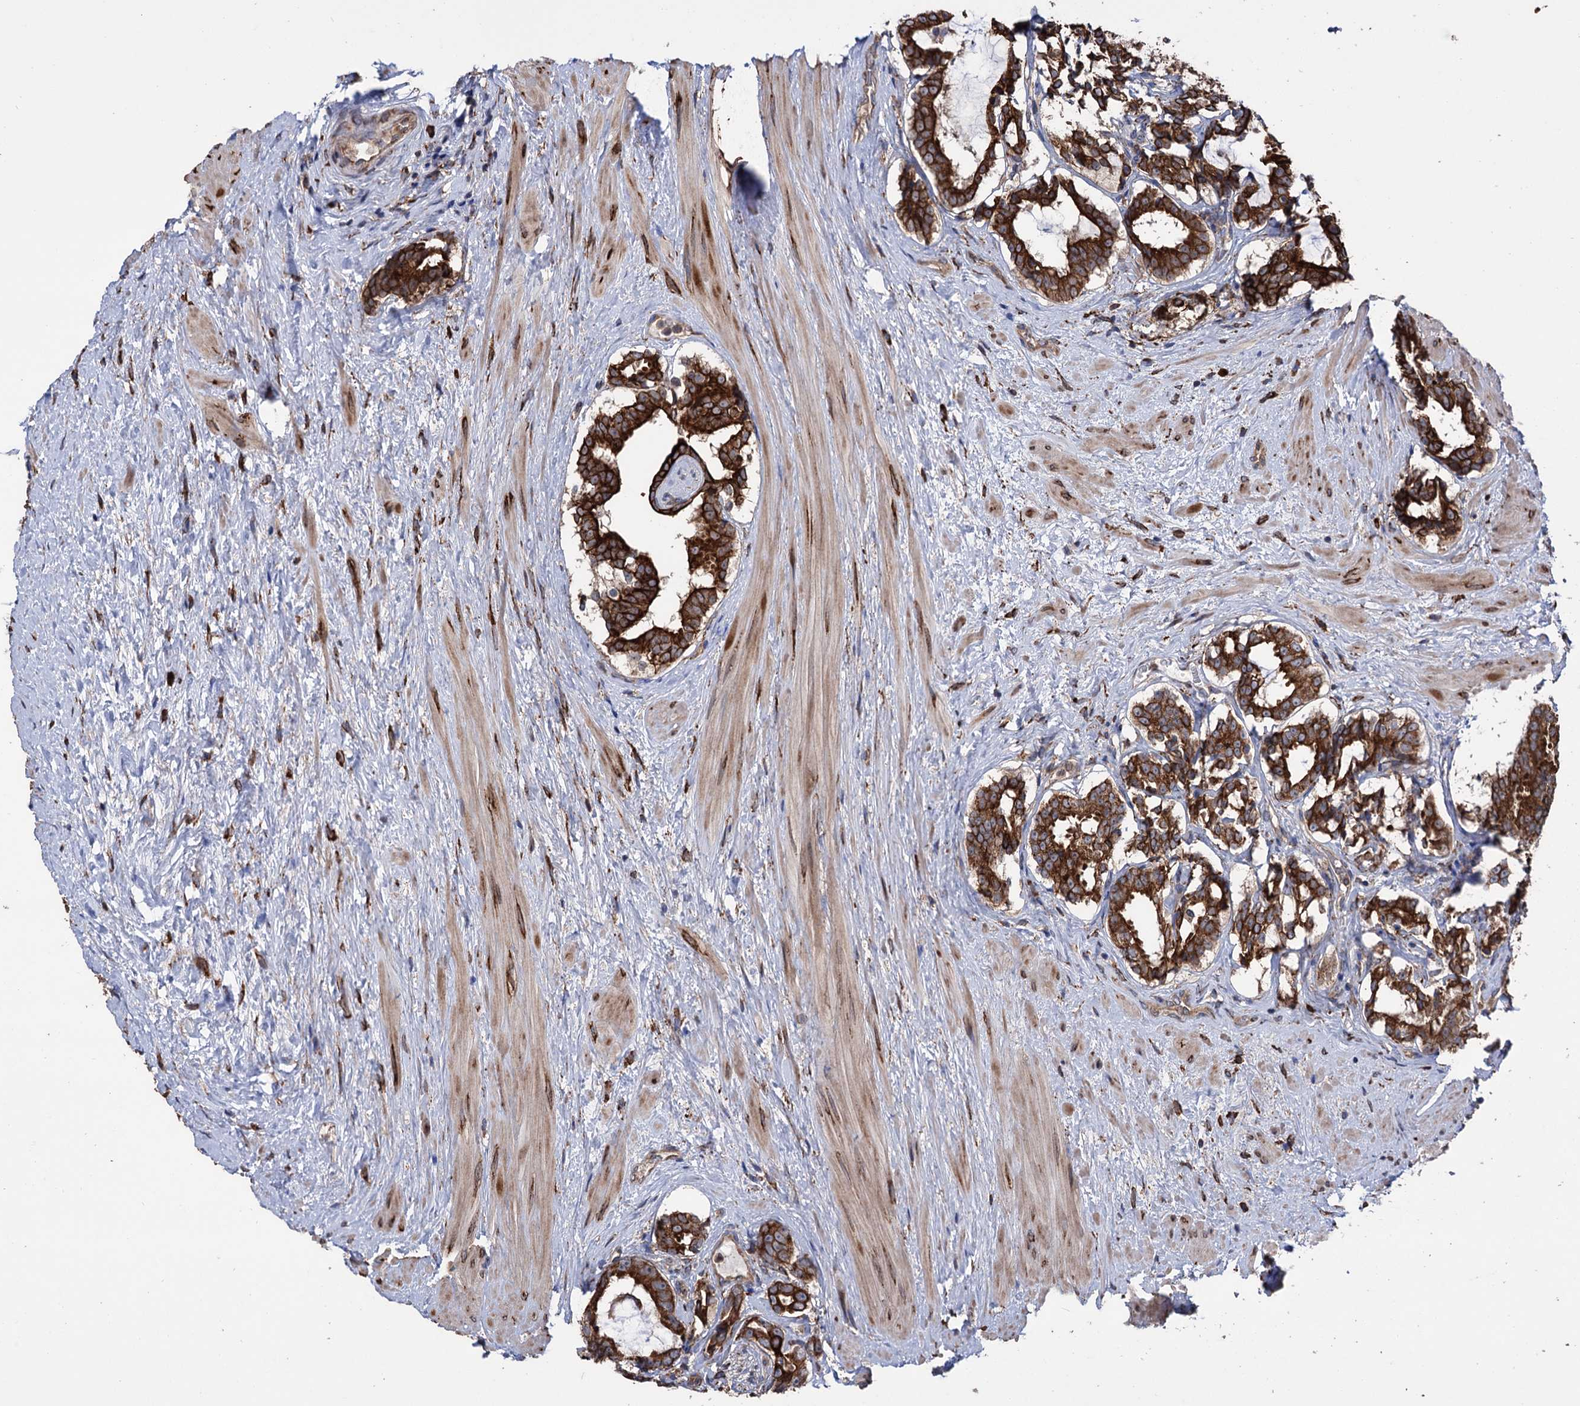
{"staining": {"intensity": "strong", "quantity": ">75%", "location": "cytoplasmic/membranous"}, "tissue": "prostate cancer", "cell_type": "Tumor cells", "image_type": "cancer", "snomed": [{"axis": "morphology", "description": "Adenocarcinoma, High grade"}, {"axis": "topography", "description": "Prostate"}], "caption": "About >75% of tumor cells in prostate cancer reveal strong cytoplasmic/membranous protein positivity as visualized by brown immunohistochemical staining.", "gene": "CDAN1", "patient": {"sex": "male", "age": 58}}